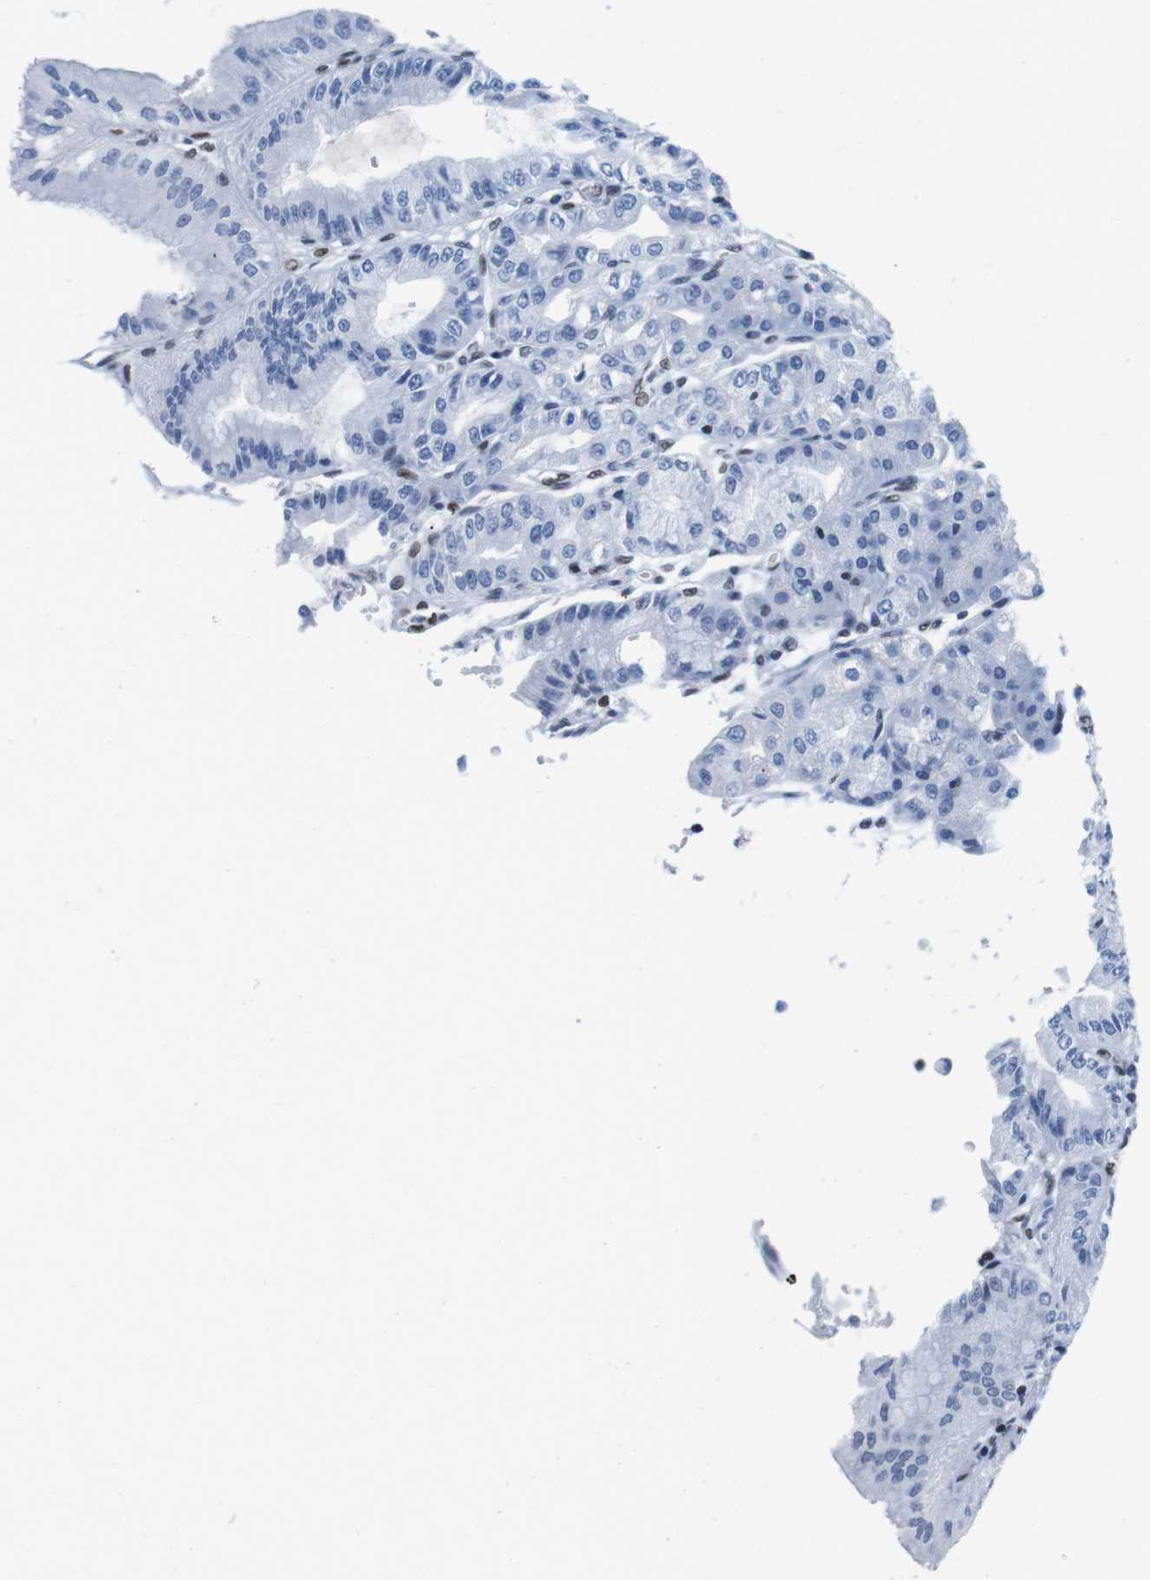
{"staining": {"intensity": "negative", "quantity": "none", "location": "none"}, "tissue": "stomach", "cell_type": "Glandular cells", "image_type": "normal", "snomed": [{"axis": "morphology", "description": "Normal tissue, NOS"}, {"axis": "topography", "description": "Stomach, lower"}], "caption": "This image is of normal stomach stained with immunohistochemistry (IHC) to label a protein in brown with the nuclei are counter-stained blue. There is no expression in glandular cells.", "gene": "IFI16", "patient": {"sex": "male", "age": 71}}